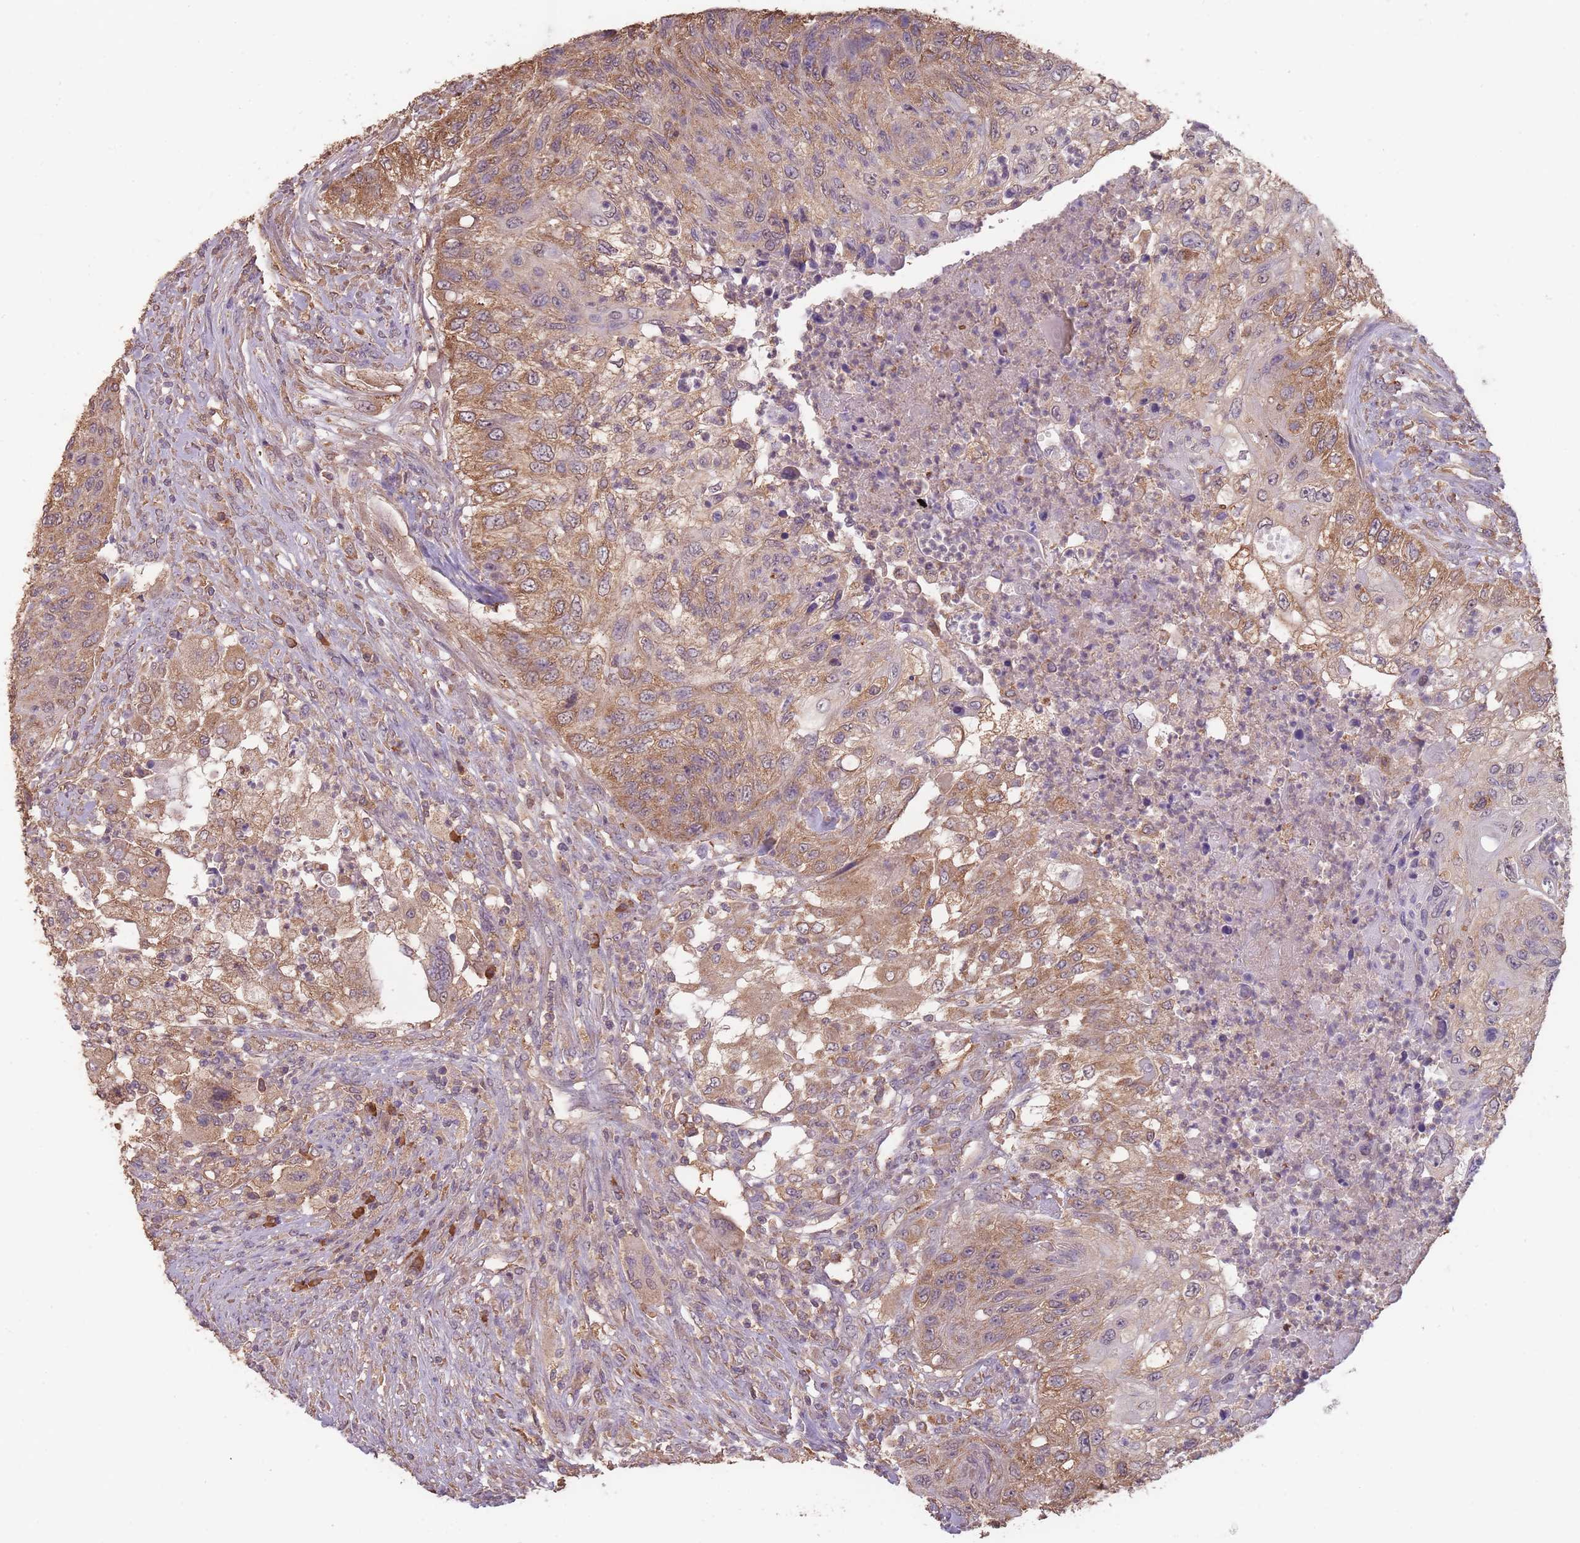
{"staining": {"intensity": "moderate", "quantity": "25%-75%", "location": "cytoplasmic/membranous"}, "tissue": "urothelial cancer", "cell_type": "Tumor cells", "image_type": "cancer", "snomed": [{"axis": "morphology", "description": "Urothelial carcinoma, High grade"}, {"axis": "topography", "description": "Urinary bladder"}], "caption": "DAB (3,3'-diaminobenzidine) immunohistochemical staining of urothelial carcinoma (high-grade) reveals moderate cytoplasmic/membranous protein expression in about 25%-75% of tumor cells.", "gene": "SANBR", "patient": {"sex": "female", "age": 60}}